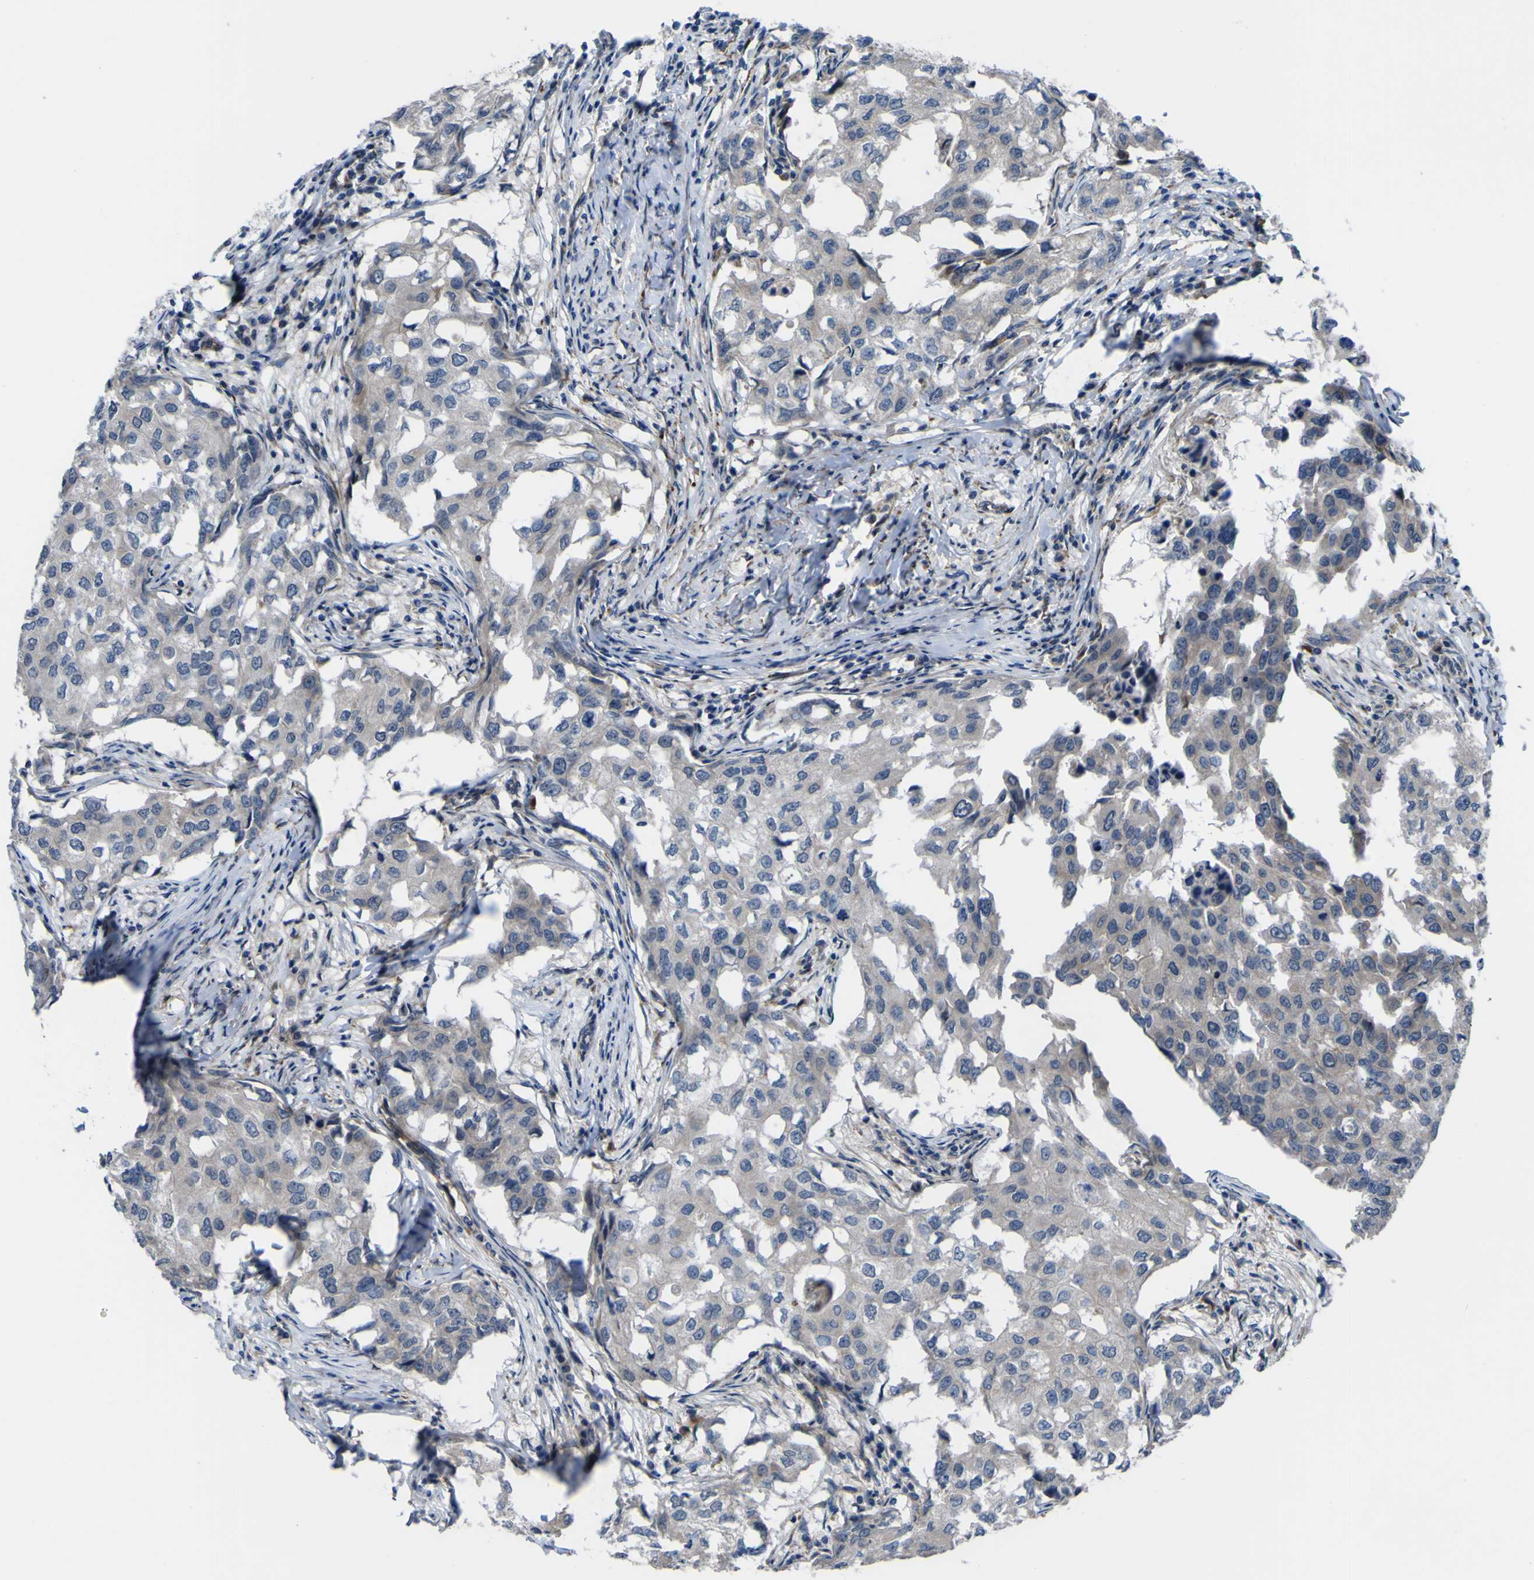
{"staining": {"intensity": "negative", "quantity": "none", "location": "none"}, "tissue": "breast cancer", "cell_type": "Tumor cells", "image_type": "cancer", "snomed": [{"axis": "morphology", "description": "Duct carcinoma"}, {"axis": "topography", "description": "Breast"}], "caption": "Protein analysis of breast cancer (intraductal carcinoma) demonstrates no significant positivity in tumor cells. (DAB (3,3'-diaminobenzidine) immunohistochemistry, high magnification).", "gene": "GPLD1", "patient": {"sex": "female", "age": 27}}